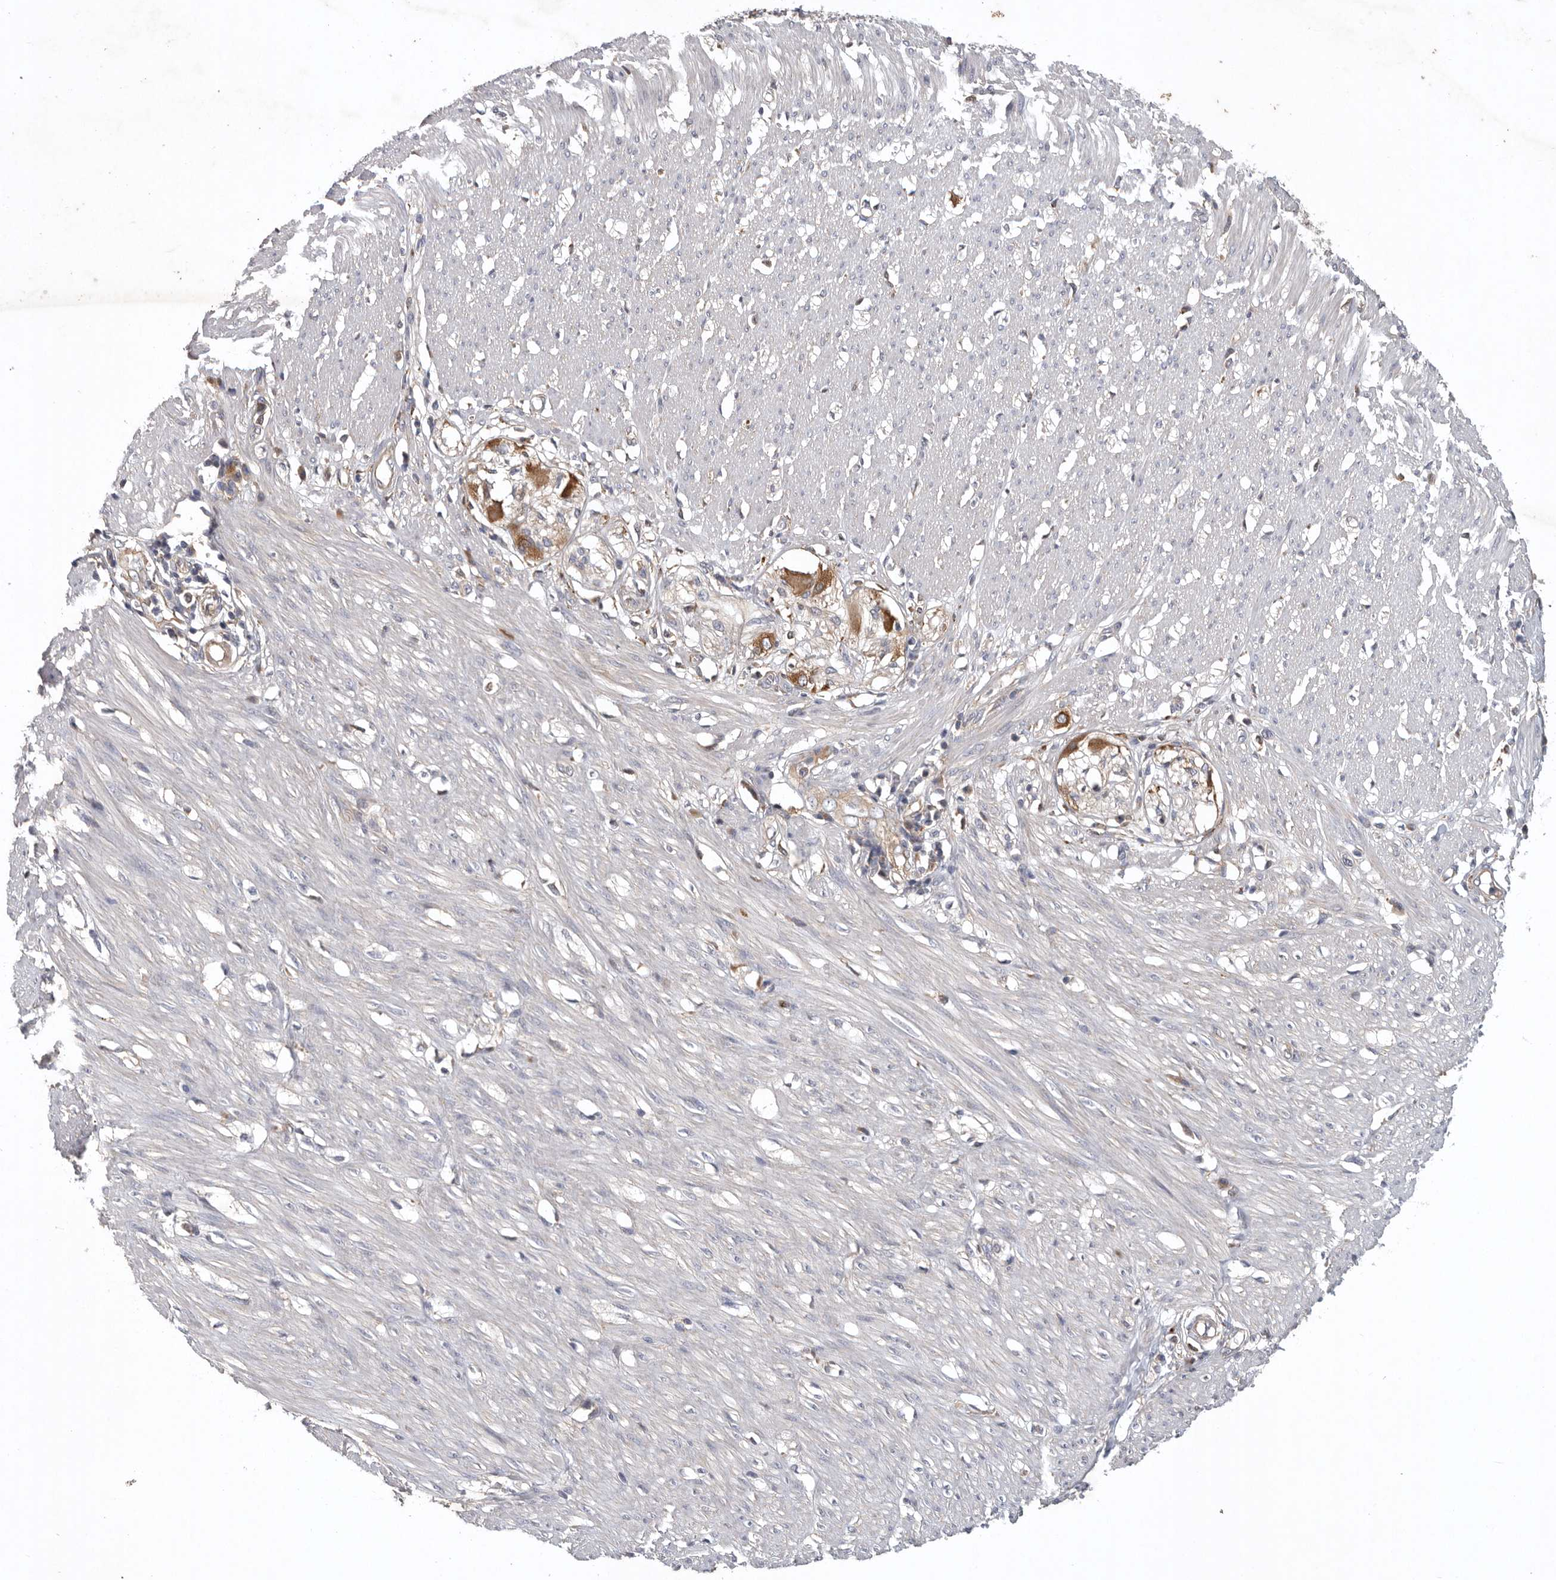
{"staining": {"intensity": "negative", "quantity": "none", "location": "none"}, "tissue": "smooth muscle", "cell_type": "Smooth muscle cells", "image_type": "normal", "snomed": [{"axis": "morphology", "description": "Normal tissue, NOS"}, {"axis": "morphology", "description": "Adenocarcinoma, NOS"}, {"axis": "topography", "description": "Colon"}, {"axis": "topography", "description": "Peripheral nerve tissue"}], "caption": "Smooth muscle cells show no significant positivity in unremarkable smooth muscle. (DAB immunohistochemistry visualized using brightfield microscopy, high magnification).", "gene": "C1orf109", "patient": {"sex": "male", "age": 14}}